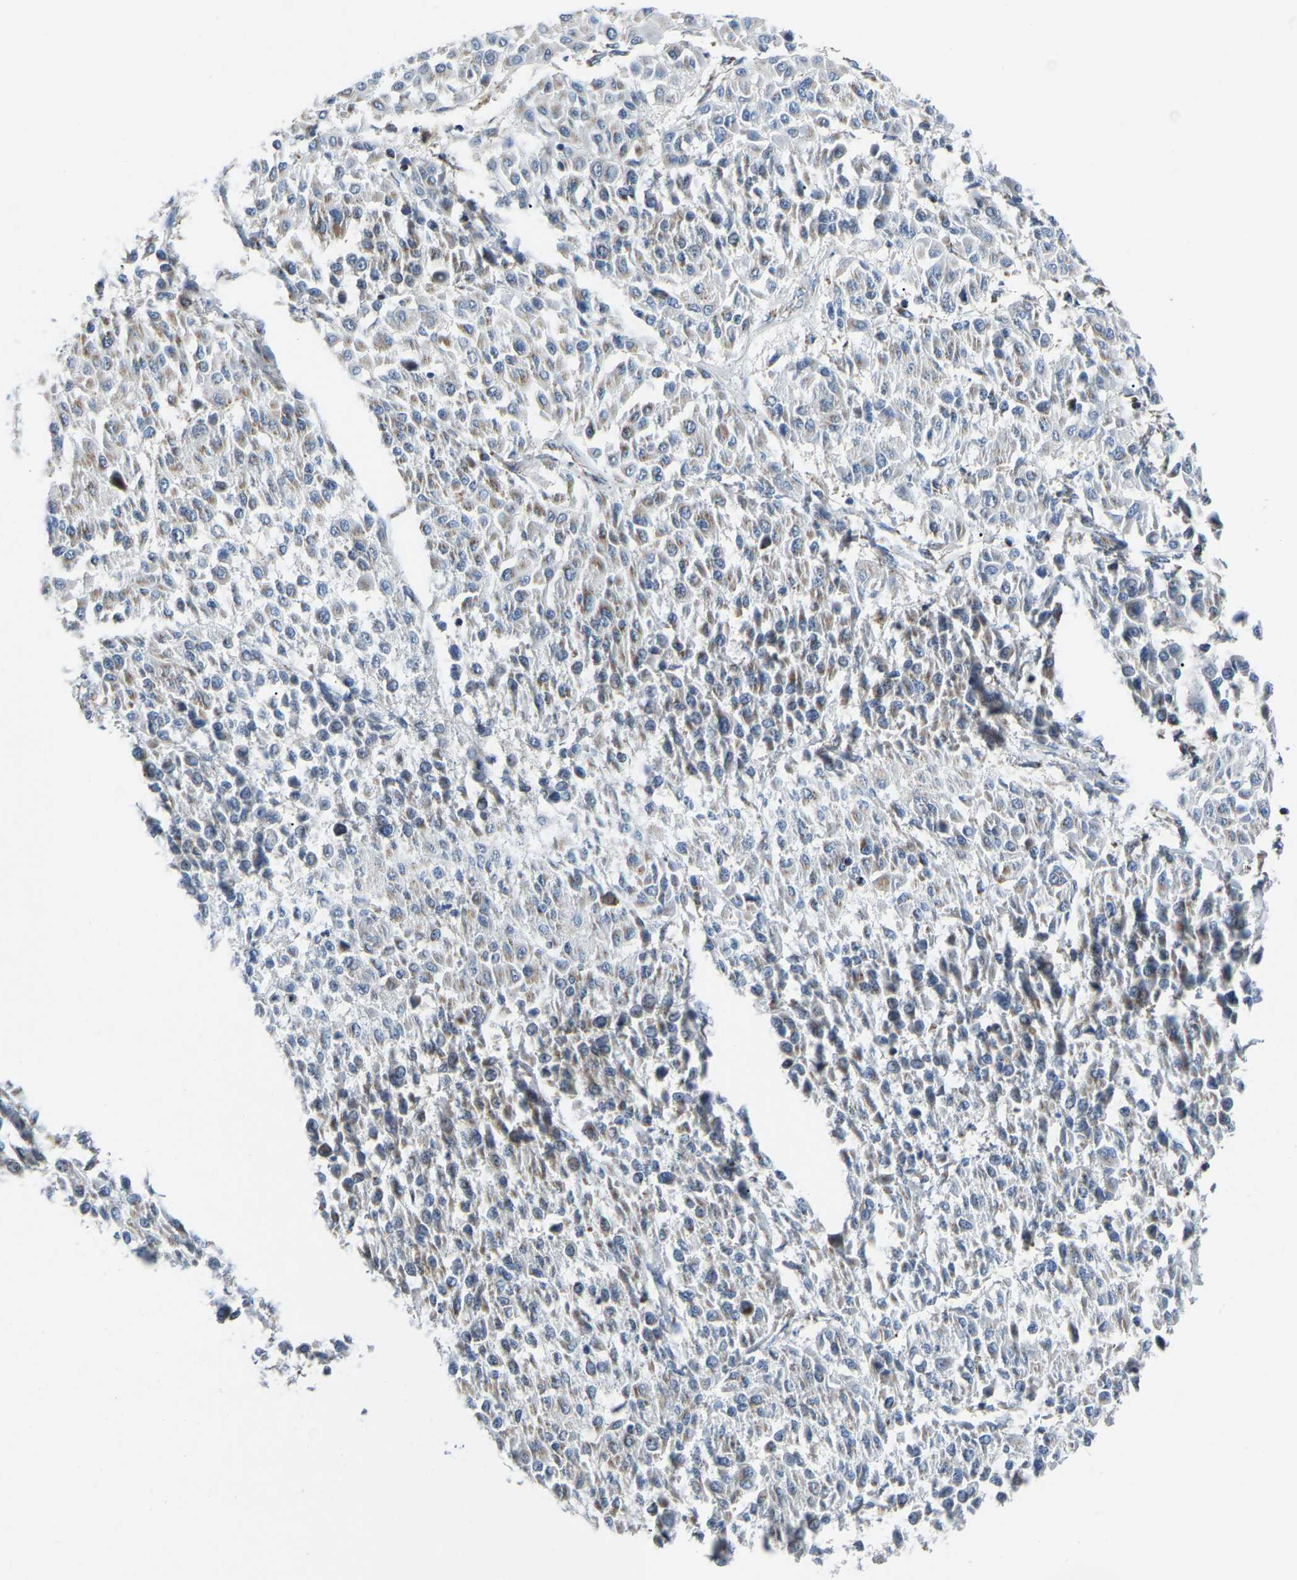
{"staining": {"intensity": "weak", "quantity": "25%-75%", "location": "cytoplasmic/membranous"}, "tissue": "melanoma", "cell_type": "Tumor cells", "image_type": "cancer", "snomed": [{"axis": "morphology", "description": "Malignant melanoma, Metastatic site"}, {"axis": "topography", "description": "Soft tissue"}], "caption": "IHC of human malignant melanoma (metastatic site) displays low levels of weak cytoplasmic/membranous expression in approximately 25%-75% of tumor cells.", "gene": "CANT1", "patient": {"sex": "male", "age": 41}}